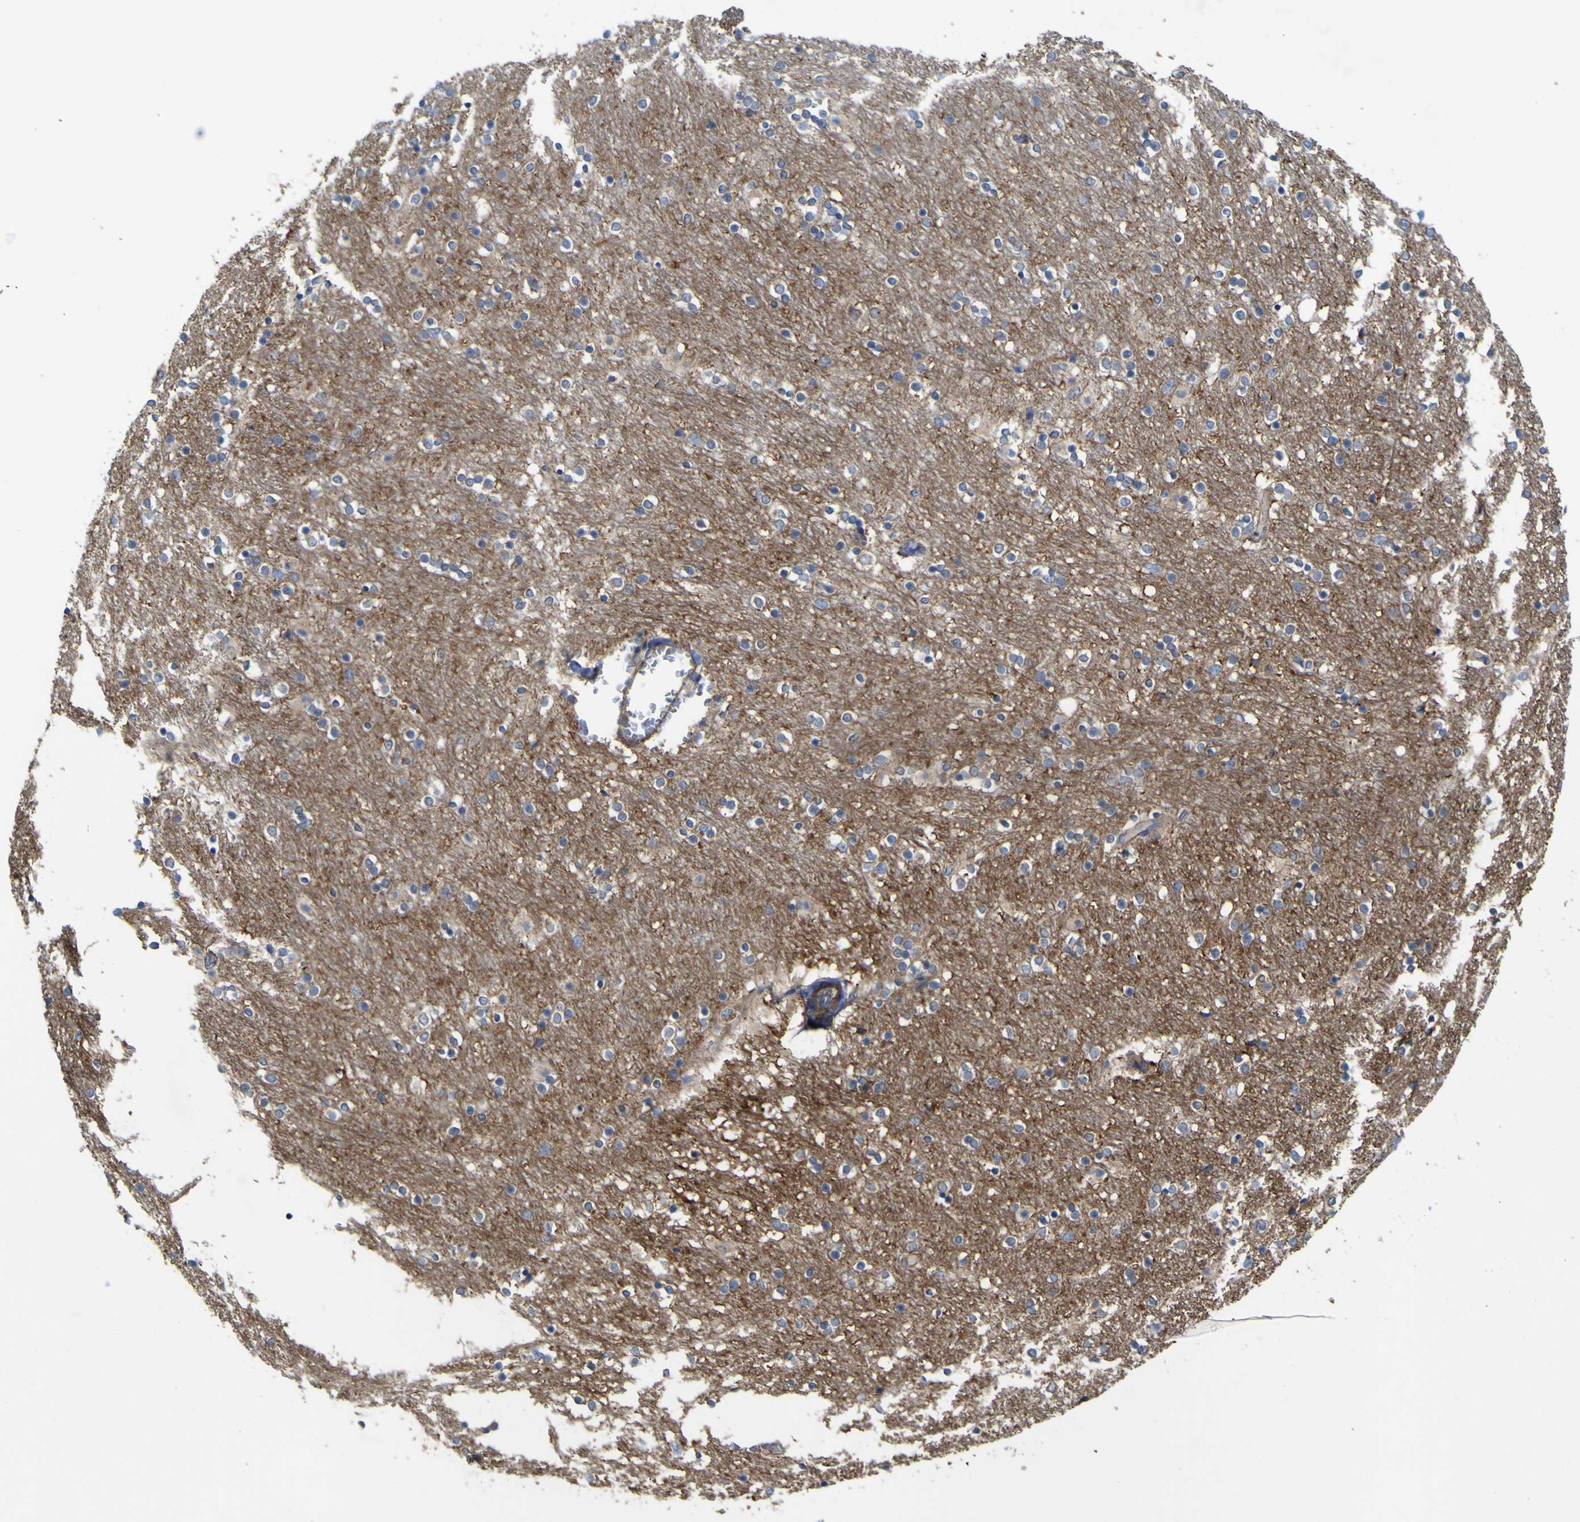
{"staining": {"intensity": "negative", "quantity": "none", "location": "none"}, "tissue": "caudate", "cell_type": "Glial cells", "image_type": "normal", "snomed": [{"axis": "morphology", "description": "Normal tissue, NOS"}, {"axis": "topography", "description": "Lateral ventricle wall"}], "caption": "Normal caudate was stained to show a protein in brown. There is no significant expression in glial cells.", "gene": "TNFSF15", "patient": {"sex": "female", "age": 54}}